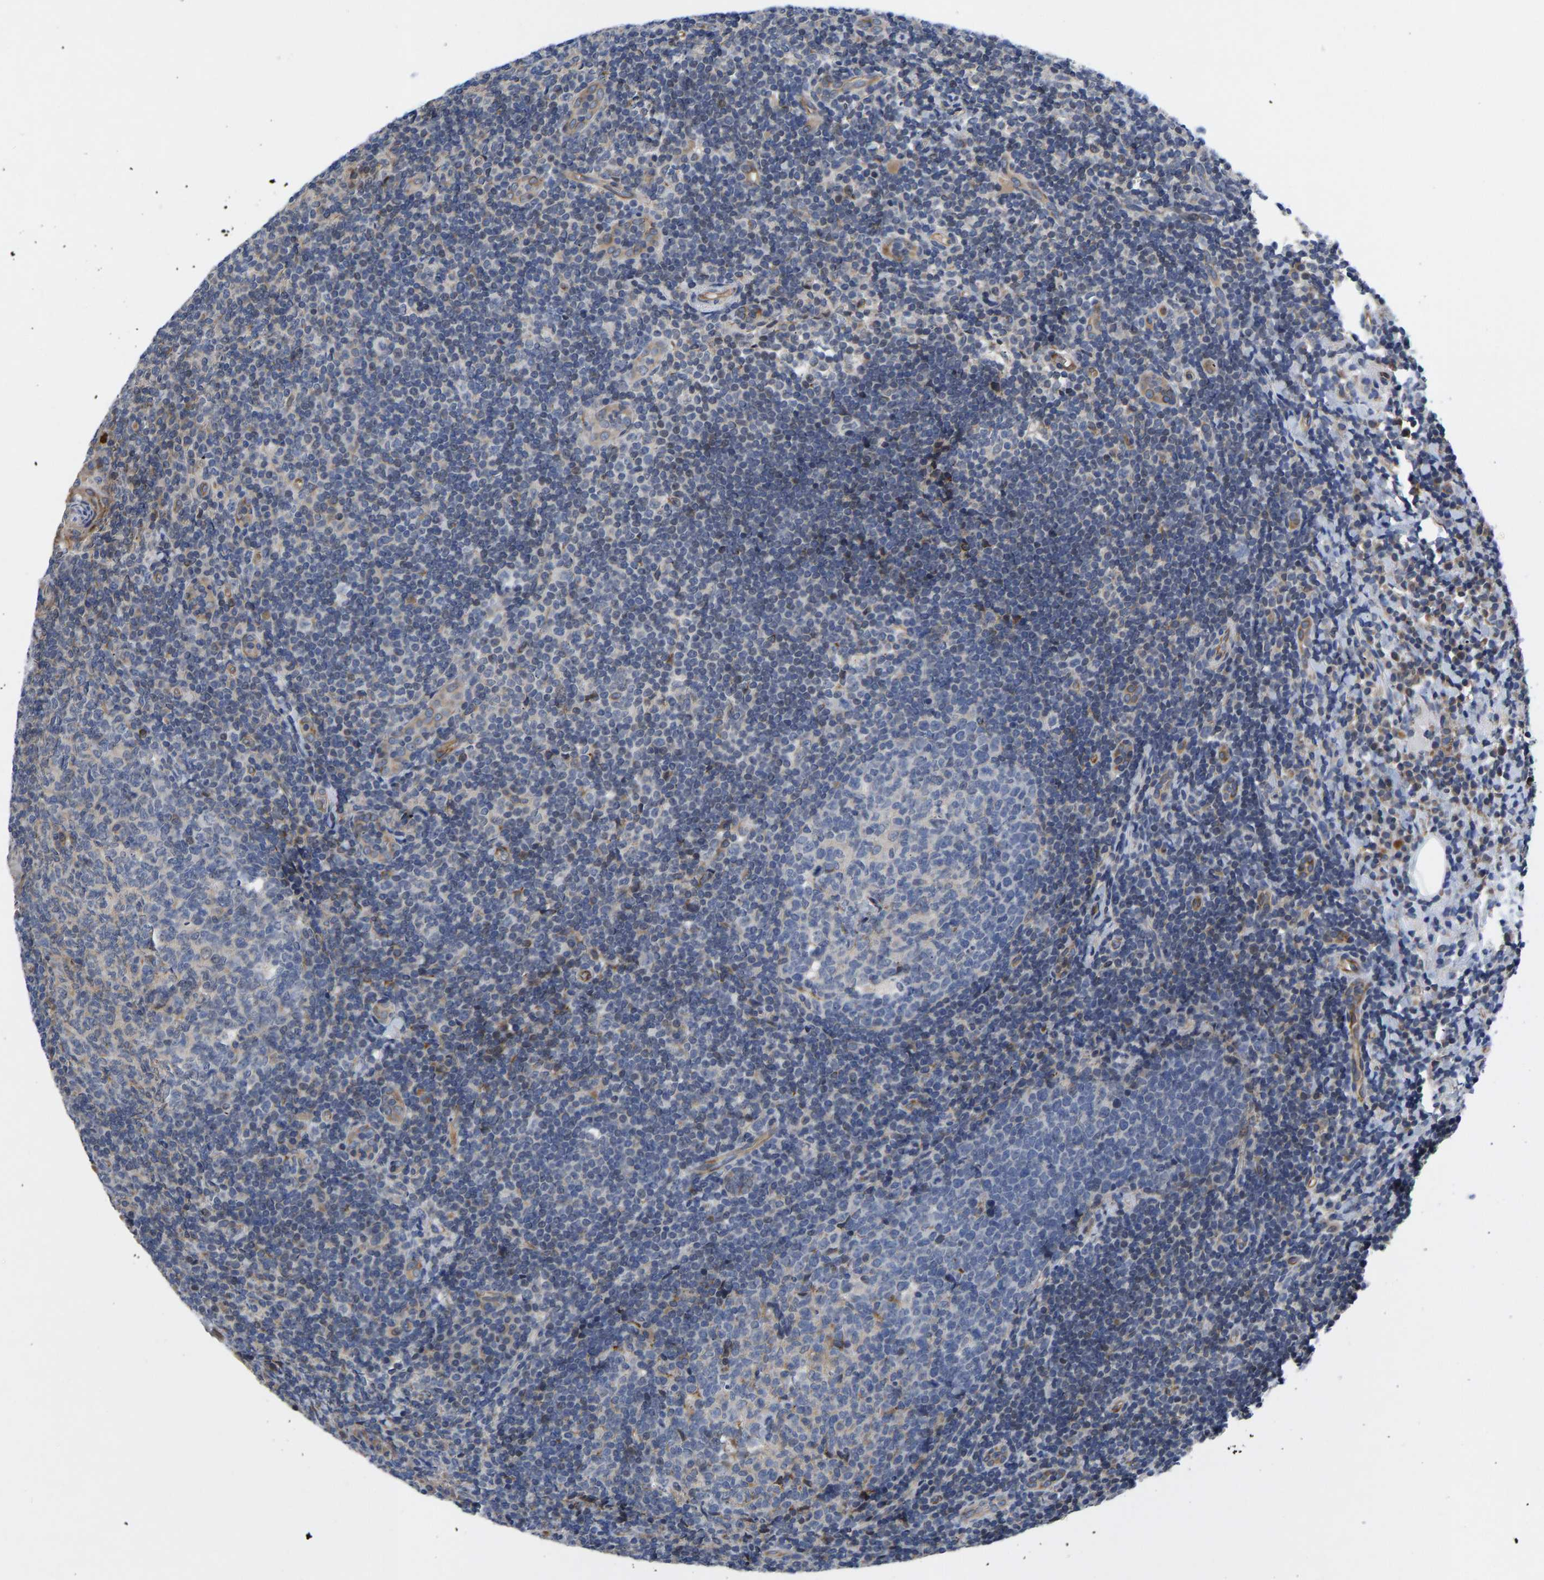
{"staining": {"intensity": "moderate", "quantity": "<25%", "location": "cytoplasmic/membranous"}, "tissue": "tonsil", "cell_type": "Germinal center cells", "image_type": "normal", "snomed": [{"axis": "morphology", "description": "Normal tissue, NOS"}, {"axis": "topography", "description": "Tonsil"}], "caption": "Unremarkable tonsil was stained to show a protein in brown. There is low levels of moderate cytoplasmic/membranous positivity in about <25% of germinal center cells.", "gene": "FRRS1", "patient": {"sex": "male", "age": 37}}